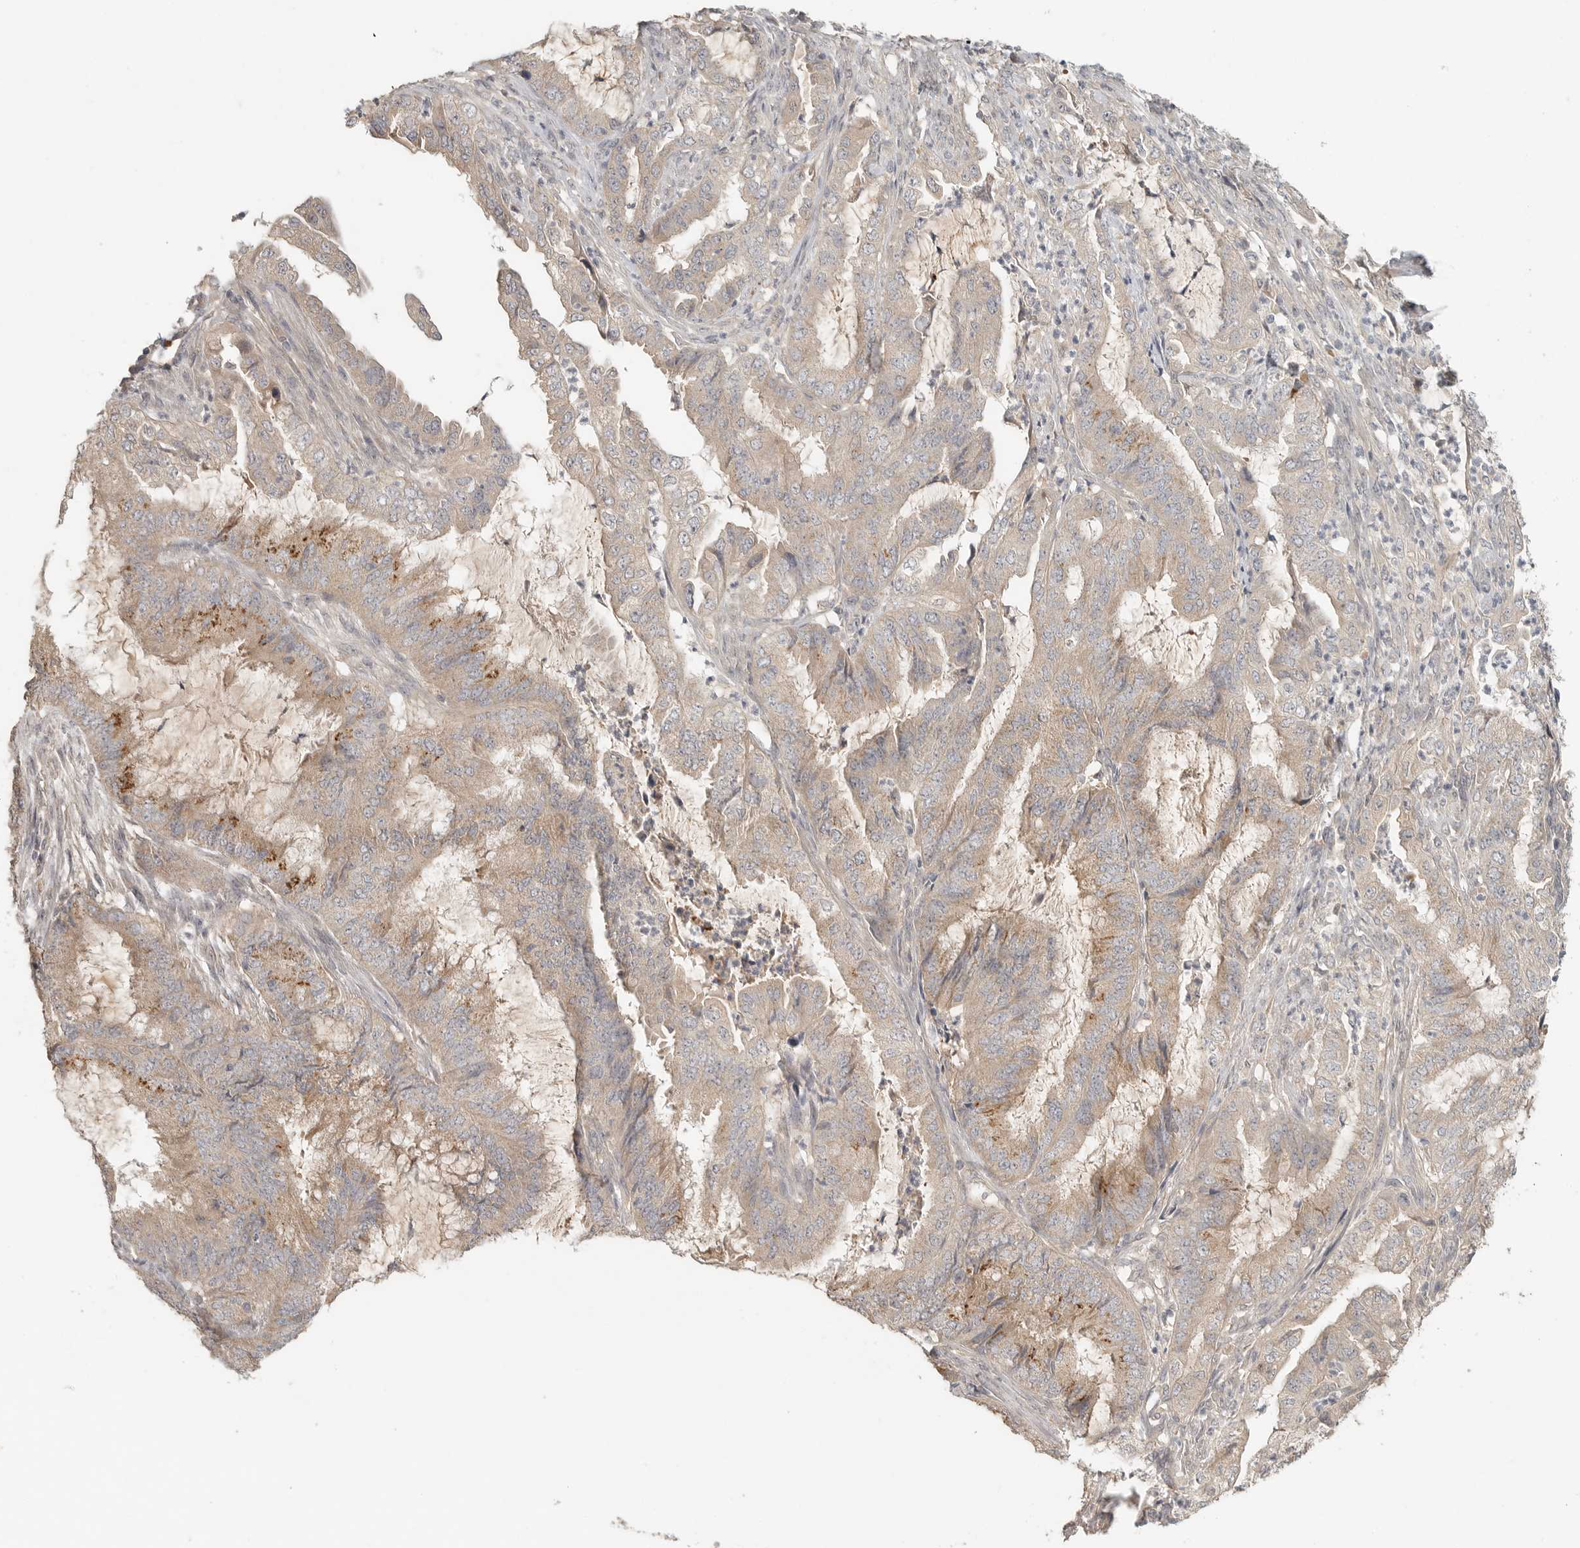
{"staining": {"intensity": "moderate", "quantity": "<25%", "location": "cytoplasmic/membranous"}, "tissue": "endometrial cancer", "cell_type": "Tumor cells", "image_type": "cancer", "snomed": [{"axis": "morphology", "description": "Adenocarcinoma, NOS"}, {"axis": "topography", "description": "Endometrium"}], "caption": "IHC (DAB (3,3'-diaminobenzidine)) staining of endometrial cancer exhibits moderate cytoplasmic/membranous protein positivity in approximately <25% of tumor cells.", "gene": "HDAC6", "patient": {"sex": "female", "age": 49}}